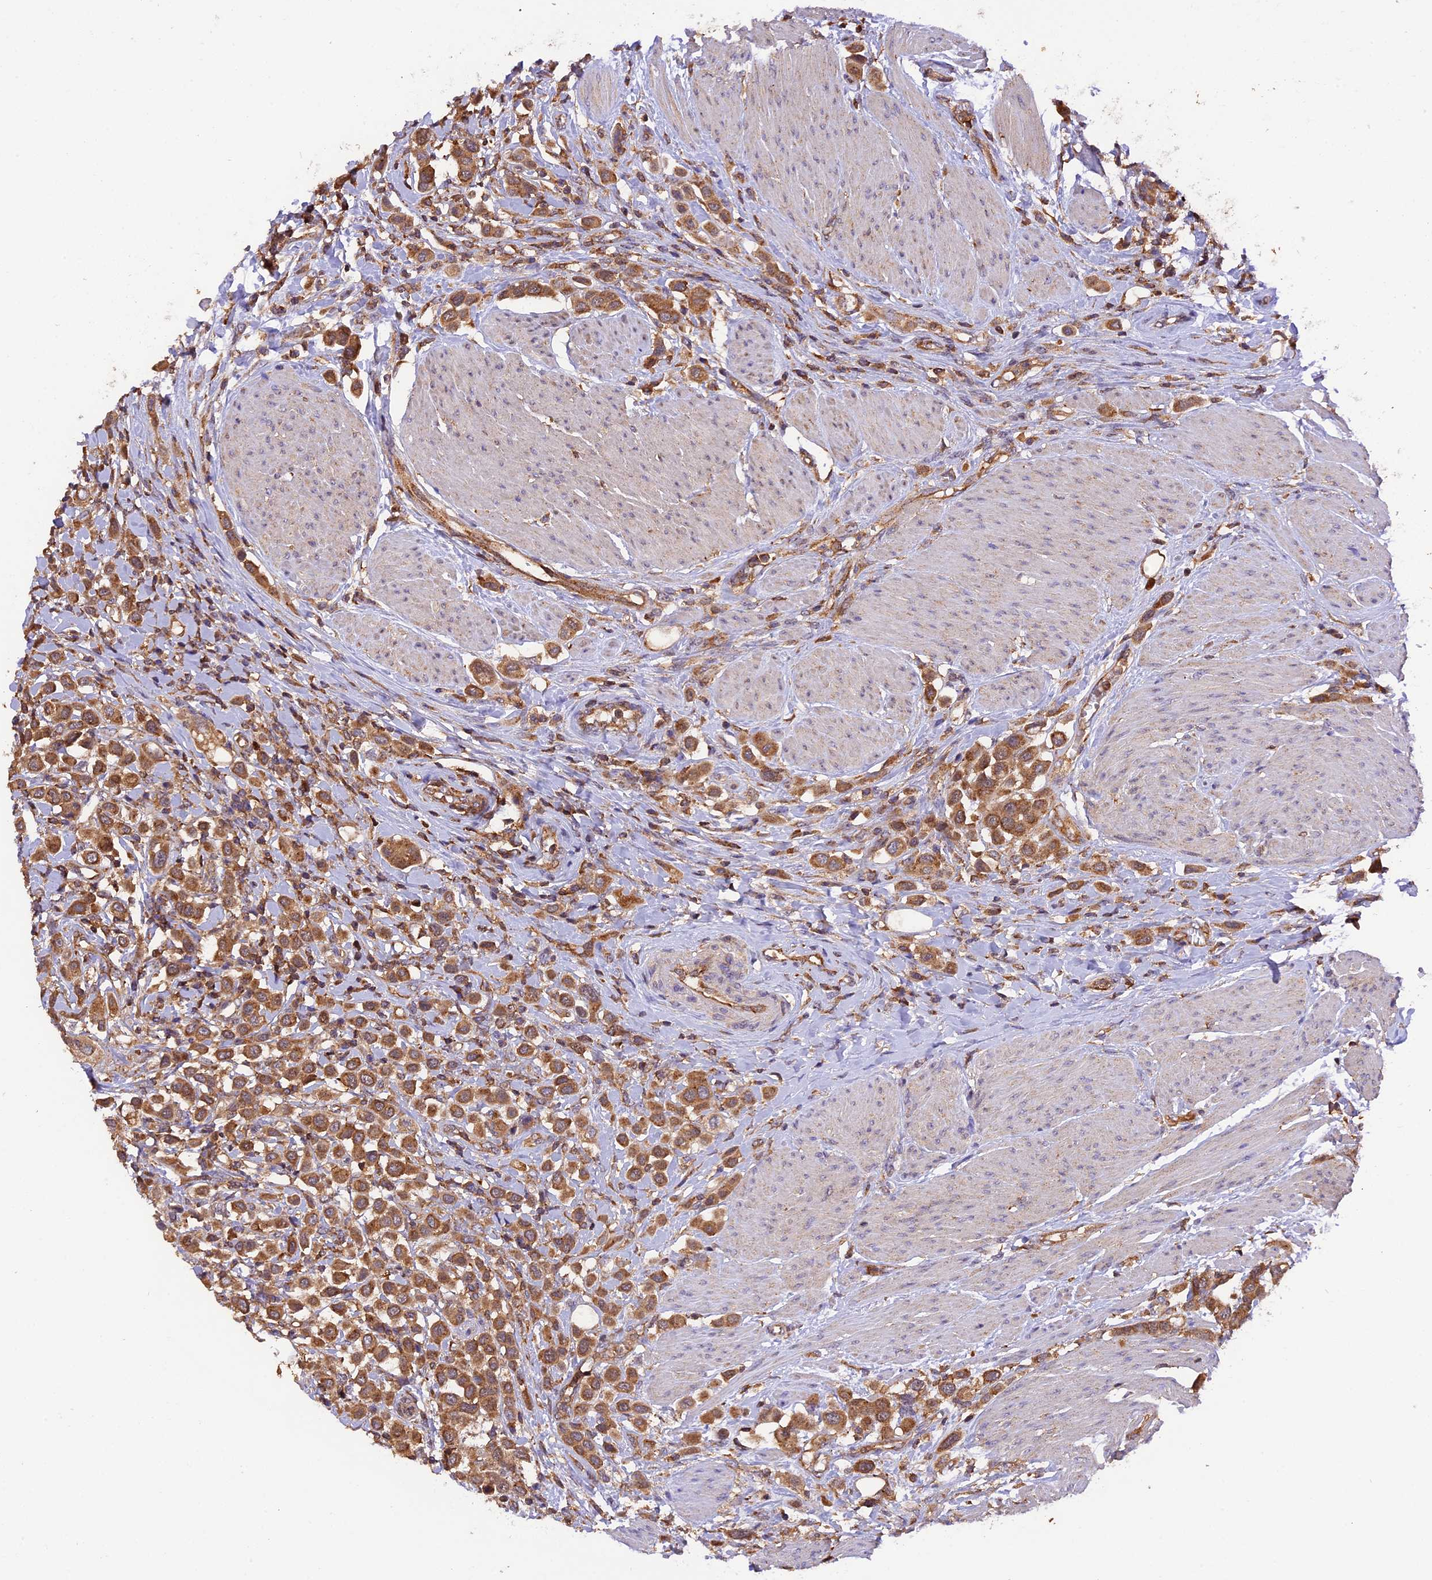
{"staining": {"intensity": "moderate", "quantity": ">75%", "location": "cytoplasmic/membranous"}, "tissue": "urothelial cancer", "cell_type": "Tumor cells", "image_type": "cancer", "snomed": [{"axis": "morphology", "description": "Urothelial carcinoma, High grade"}, {"axis": "topography", "description": "Urinary bladder"}], "caption": "The image exhibits staining of urothelial carcinoma (high-grade), revealing moderate cytoplasmic/membranous protein expression (brown color) within tumor cells.", "gene": "PEX3", "patient": {"sex": "male", "age": 50}}